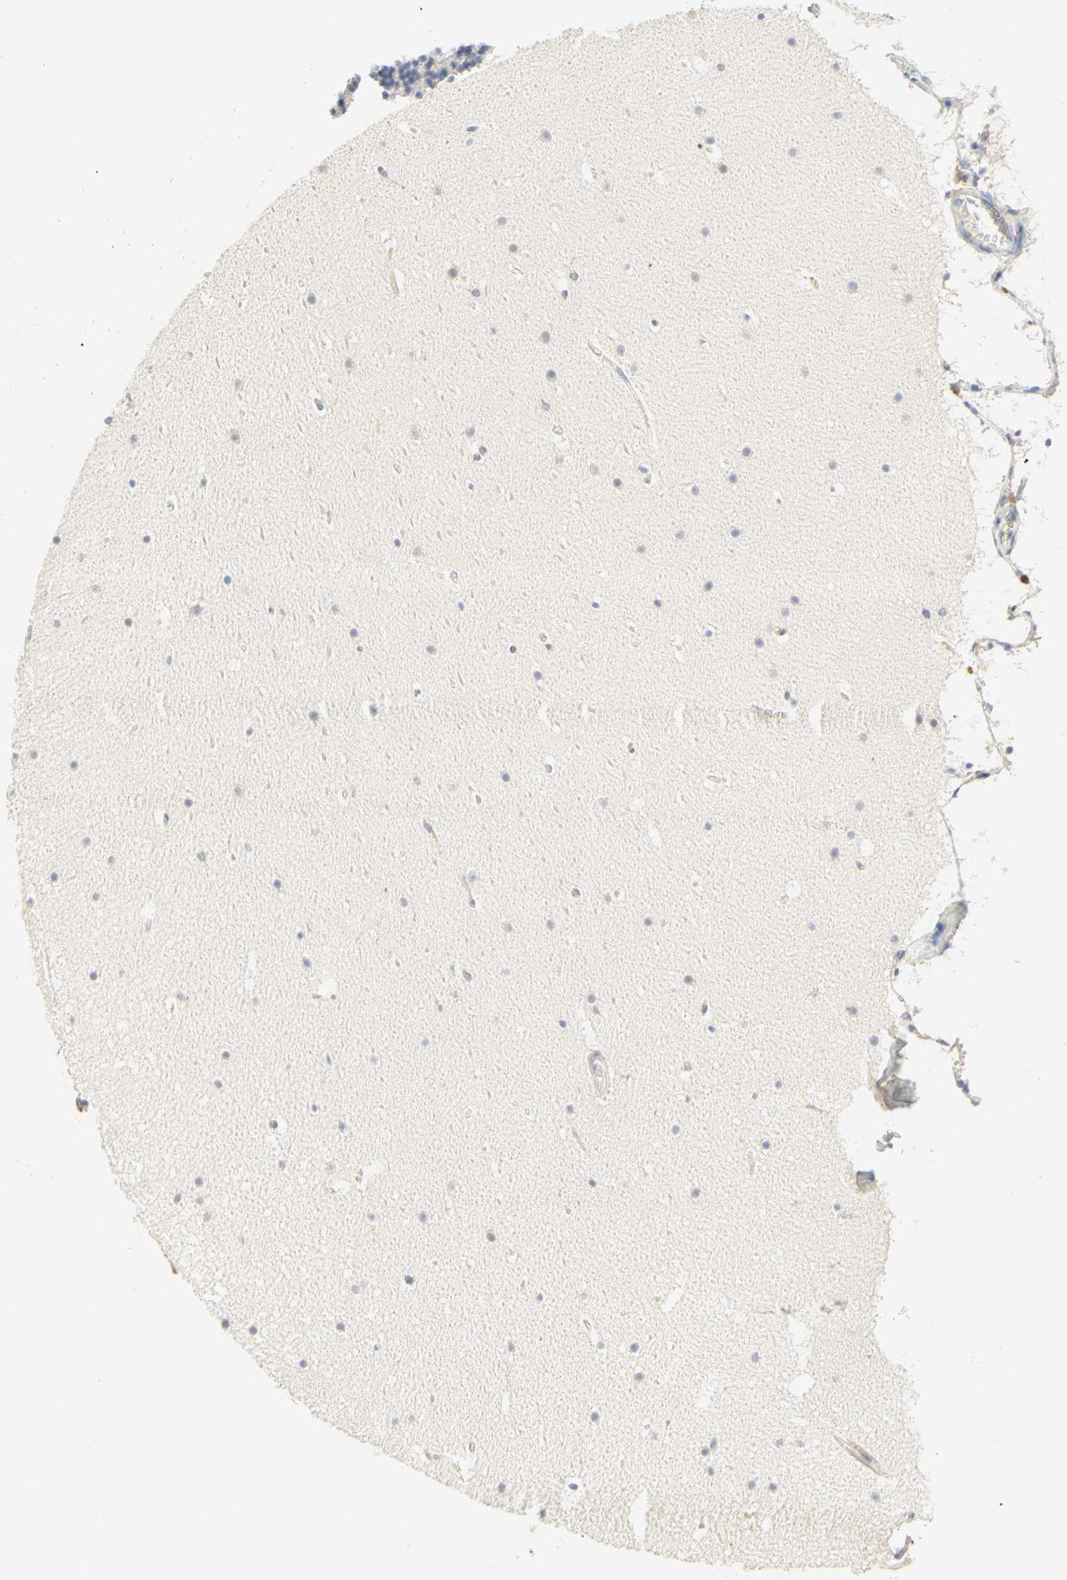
{"staining": {"intensity": "negative", "quantity": "none", "location": "none"}, "tissue": "cerebellum", "cell_type": "Cells in granular layer", "image_type": "normal", "snomed": [{"axis": "morphology", "description": "Normal tissue, NOS"}, {"axis": "topography", "description": "Cerebellum"}], "caption": "High power microscopy photomicrograph of an immunohistochemistry micrograph of normal cerebellum, revealing no significant positivity in cells in granular layer.", "gene": "GNRH2", "patient": {"sex": "male", "age": 45}}